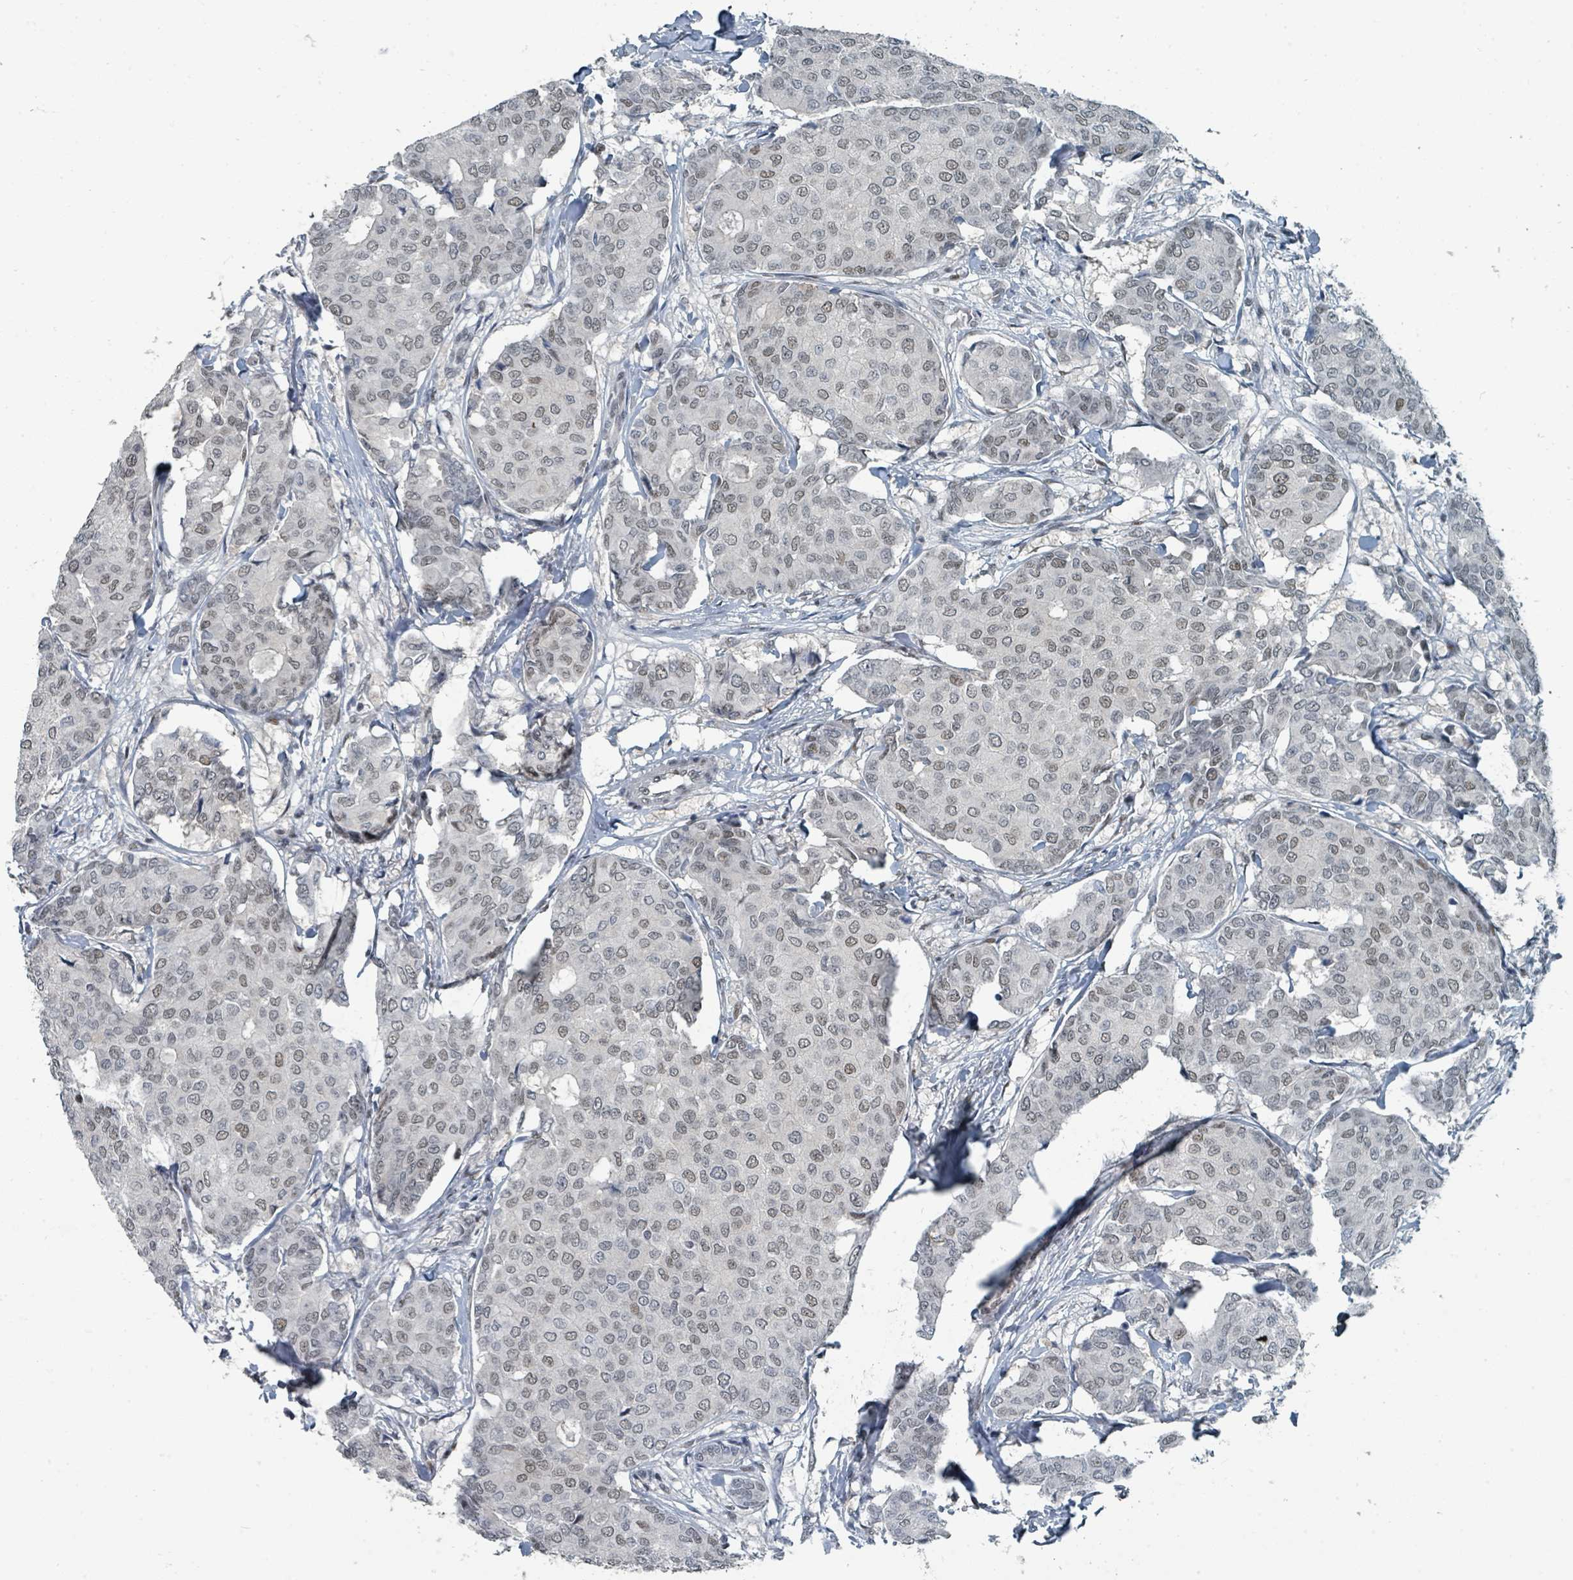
{"staining": {"intensity": "weak", "quantity": "25%-75%", "location": "nuclear"}, "tissue": "breast cancer", "cell_type": "Tumor cells", "image_type": "cancer", "snomed": [{"axis": "morphology", "description": "Duct carcinoma"}, {"axis": "topography", "description": "Breast"}], "caption": "High-power microscopy captured an immunohistochemistry (IHC) micrograph of breast invasive ductal carcinoma, revealing weak nuclear positivity in approximately 25%-75% of tumor cells.", "gene": "UCK1", "patient": {"sex": "female", "age": 75}}